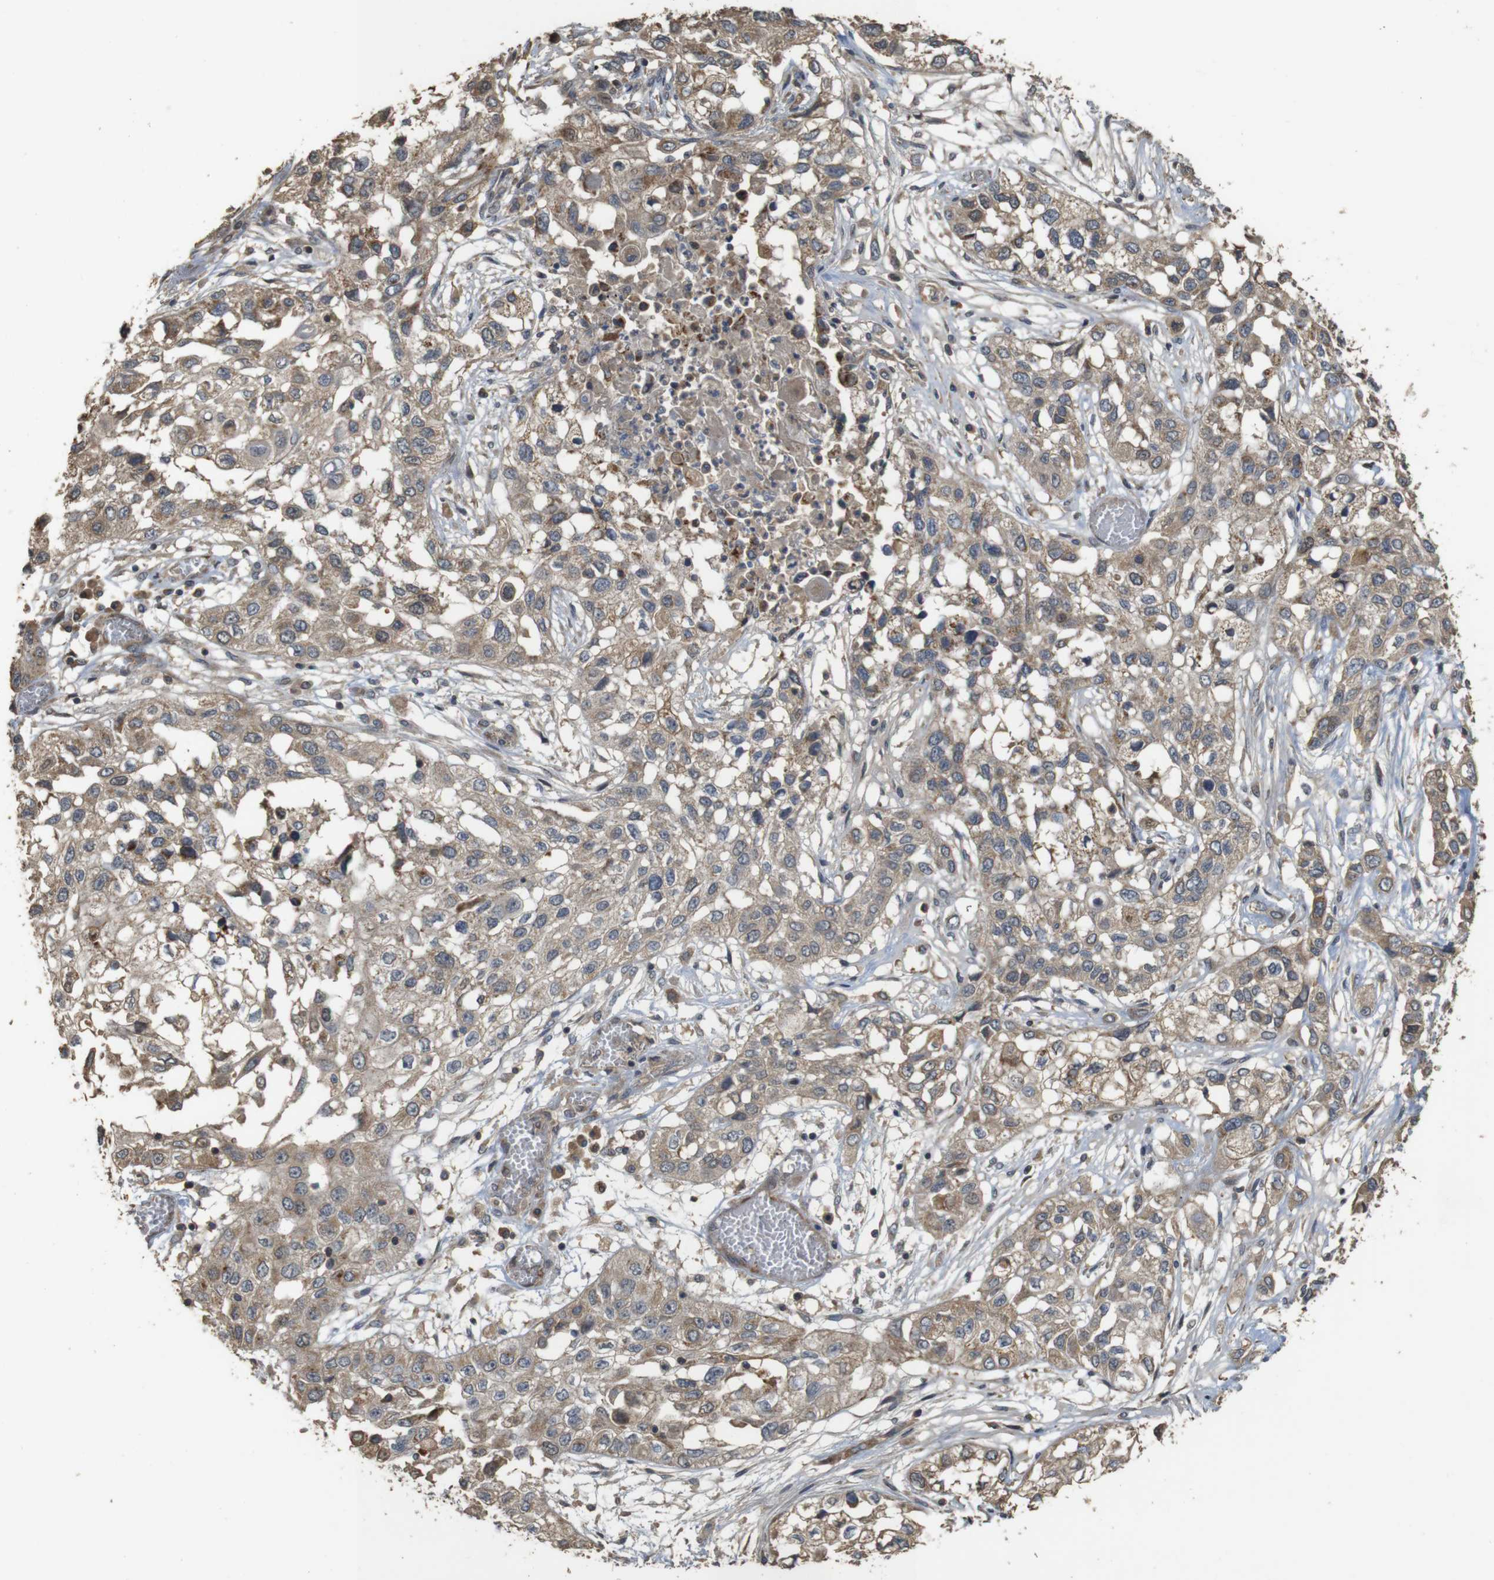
{"staining": {"intensity": "weak", "quantity": ">75%", "location": "cytoplasmic/membranous"}, "tissue": "lung cancer", "cell_type": "Tumor cells", "image_type": "cancer", "snomed": [{"axis": "morphology", "description": "Squamous cell carcinoma, NOS"}, {"axis": "topography", "description": "Lung"}], "caption": "IHC histopathology image of neoplastic tissue: lung squamous cell carcinoma stained using immunohistochemistry exhibits low levels of weak protein expression localized specifically in the cytoplasmic/membranous of tumor cells, appearing as a cytoplasmic/membranous brown color.", "gene": "PCDHB10", "patient": {"sex": "male", "age": 71}}